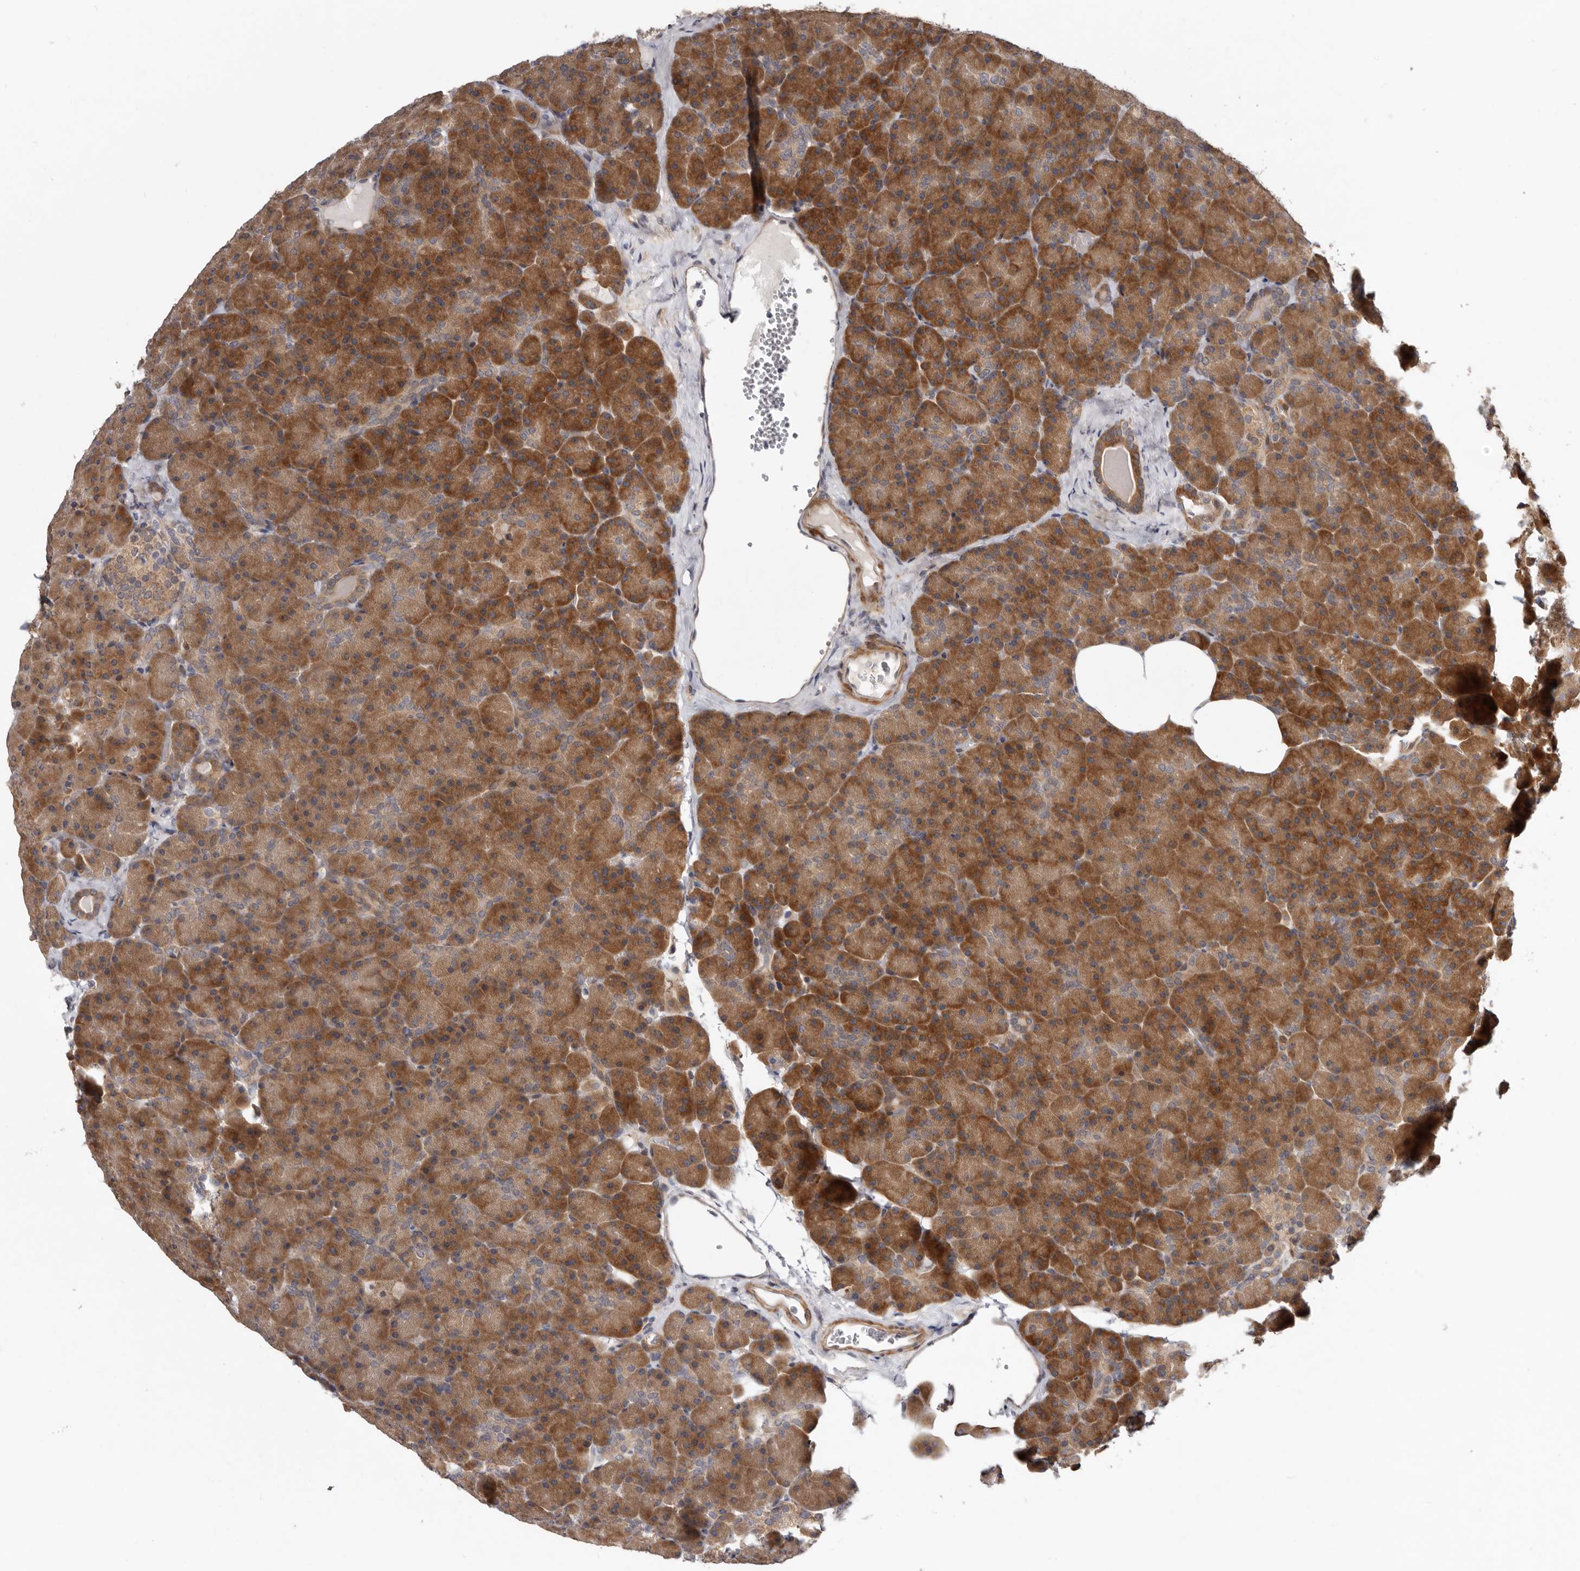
{"staining": {"intensity": "moderate", "quantity": ">75%", "location": "cytoplasmic/membranous"}, "tissue": "pancreas", "cell_type": "Exocrine glandular cells", "image_type": "normal", "snomed": [{"axis": "morphology", "description": "Normal tissue, NOS"}, {"axis": "morphology", "description": "Carcinoid, malignant, NOS"}, {"axis": "topography", "description": "Pancreas"}], "caption": "A high-resolution image shows immunohistochemistry staining of benign pancreas, which reveals moderate cytoplasmic/membranous staining in approximately >75% of exocrine glandular cells.", "gene": "SBDS", "patient": {"sex": "female", "age": 35}}